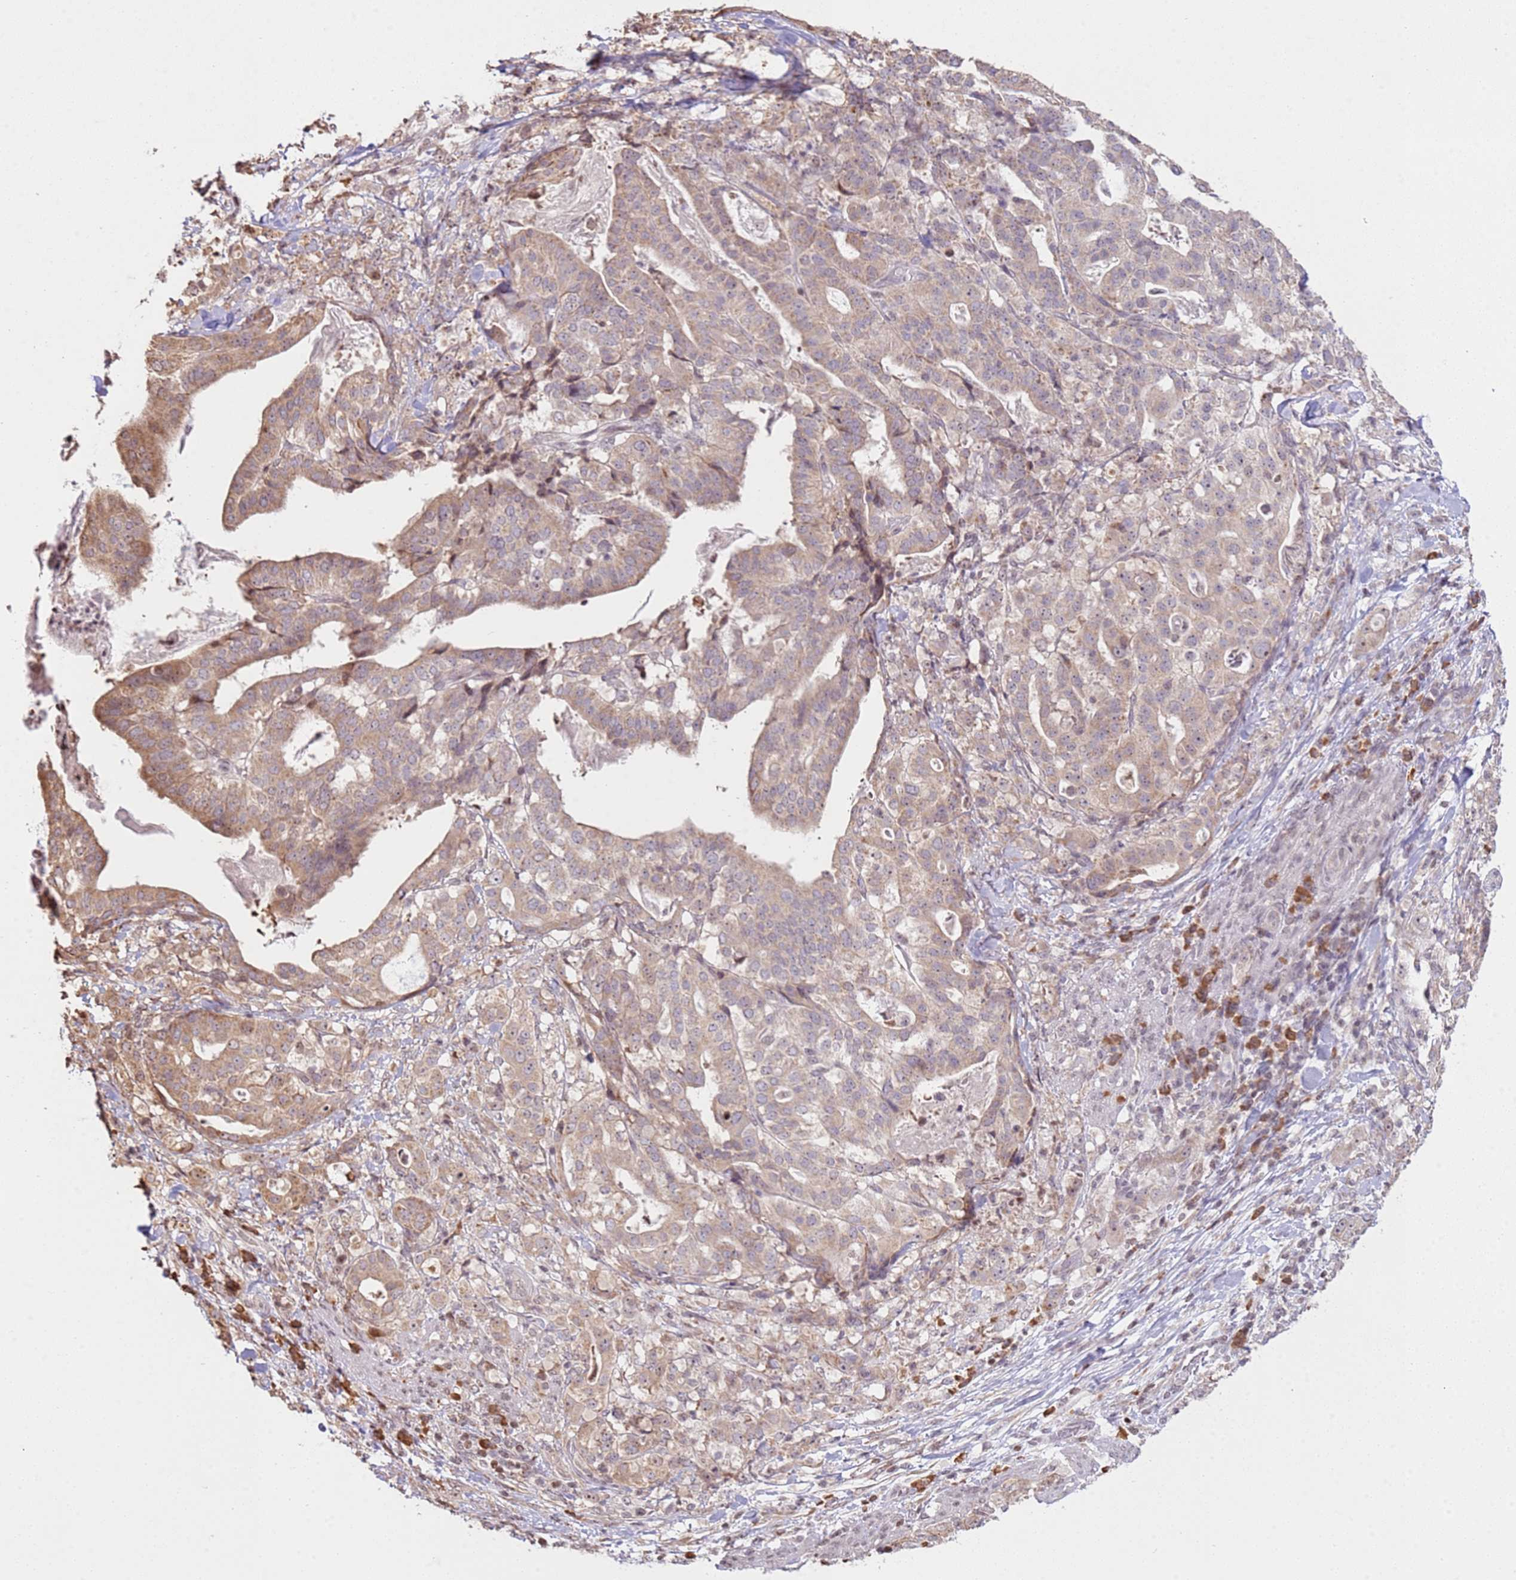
{"staining": {"intensity": "moderate", "quantity": ">75%", "location": "cytoplasmic/membranous"}, "tissue": "stomach cancer", "cell_type": "Tumor cells", "image_type": "cancer", "snomed": [{"axis": "morphology", "description": "Adenocarcinoma, NOS"}, {"axis": "topography", "description": "Stomach"}], "caption": "Stomach cancer was stained to show a protein in brown. There is medium levels of moderate cytoplasmic/membranous expression in about >75% of tumor cells.", "gene": "SCAF1", "patient": {"sex": "male", "age": 48}}